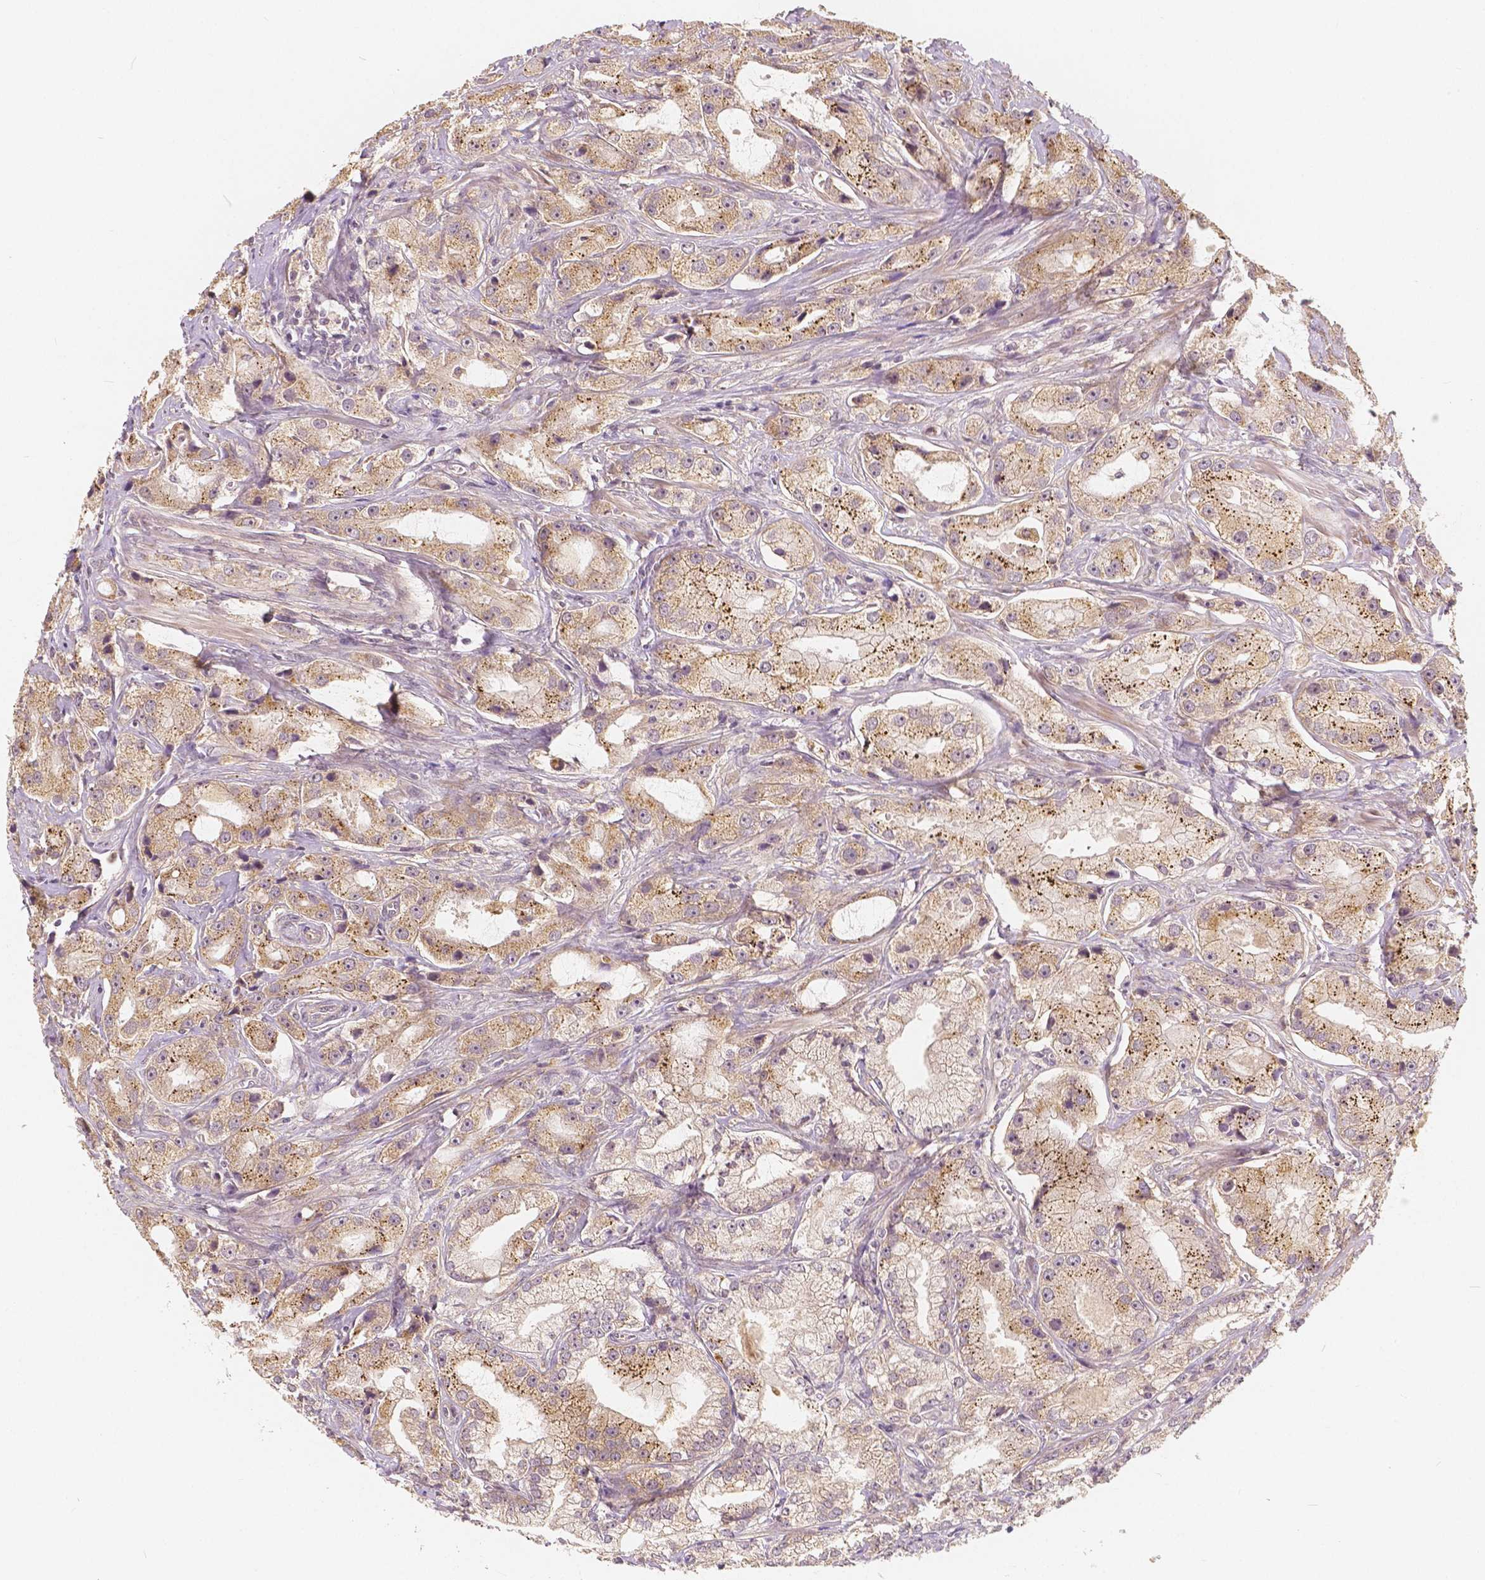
{"staining": {"intensity": "weak", "quantity": ">75%", "location": "cytoplasmic/membranous"}, "tissue": "prostate cancer", "cell_type": "Tumor cells", "image_type": "cancer", "snomed": [{"axis": "morphology", "description": "Adenocarcinoma, High grade"}, {"axis": "topography", "description": "Prostate"}], "caption": "Weak cytoplasmic/membranous protein positivity is present in about >75% of tumor cells in prostate cancer.", "gene": "SNX12", "patient": {"sex": "male", "age": 64}}